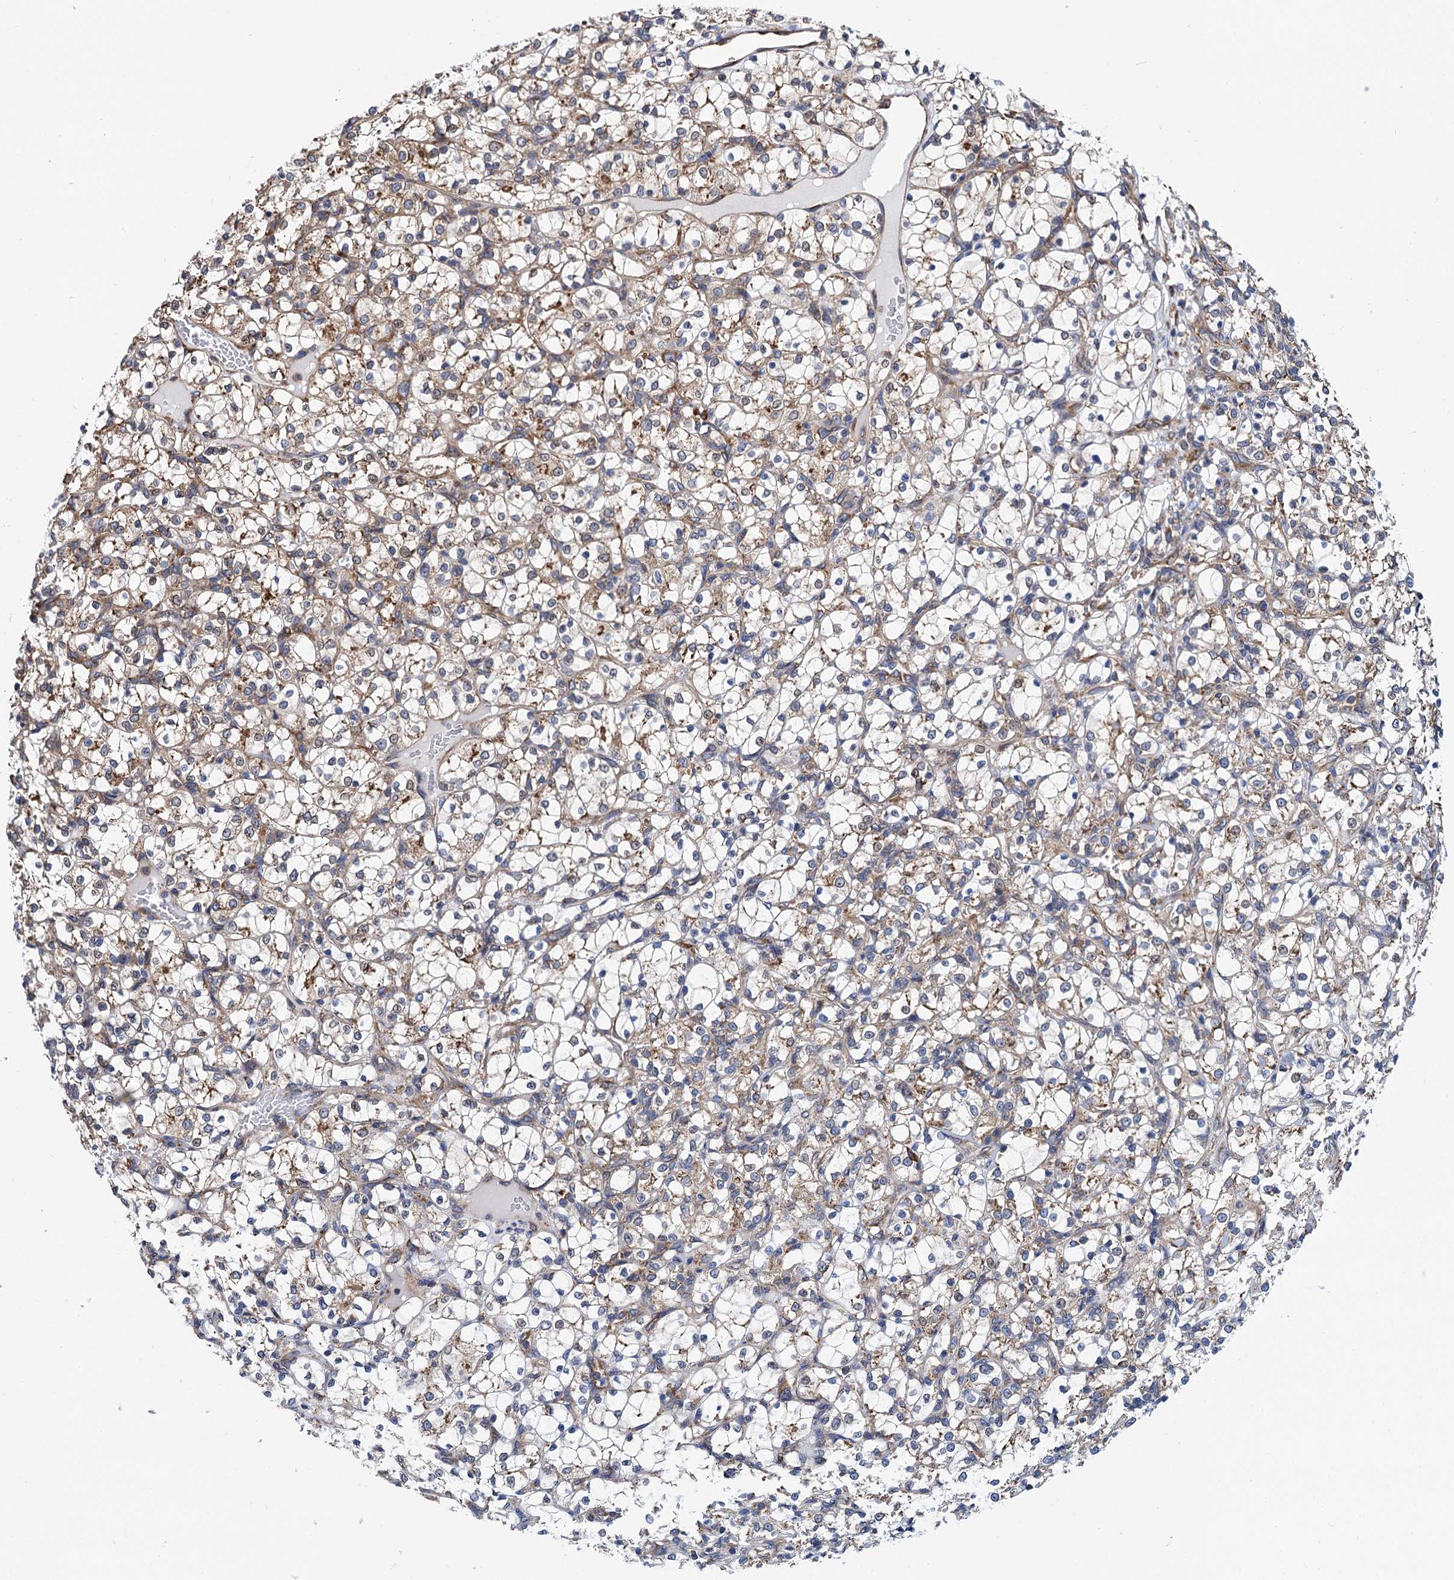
{"staining": {"intensity": "weak", "quantity": "<25%", "location": "cytoplasmic/membranous"}, "tissue": "renal cancer", "cell_type": "Tumor cells", "image_type": "cancer", "snomed": [{"axis": "morphology", "description": "Adenocarcinoma, NOS"}, {"axis": "topography", "description": "Kidney"}], "caption": "Immunohistochemistry micrograph of neoplastic tissue: human renal adenocarcinoma stained with DAB reveals no significant protein positivity in tumor cells.", "gene": "SLC12A7", "patient": {"sex": "female", "age": 69}}